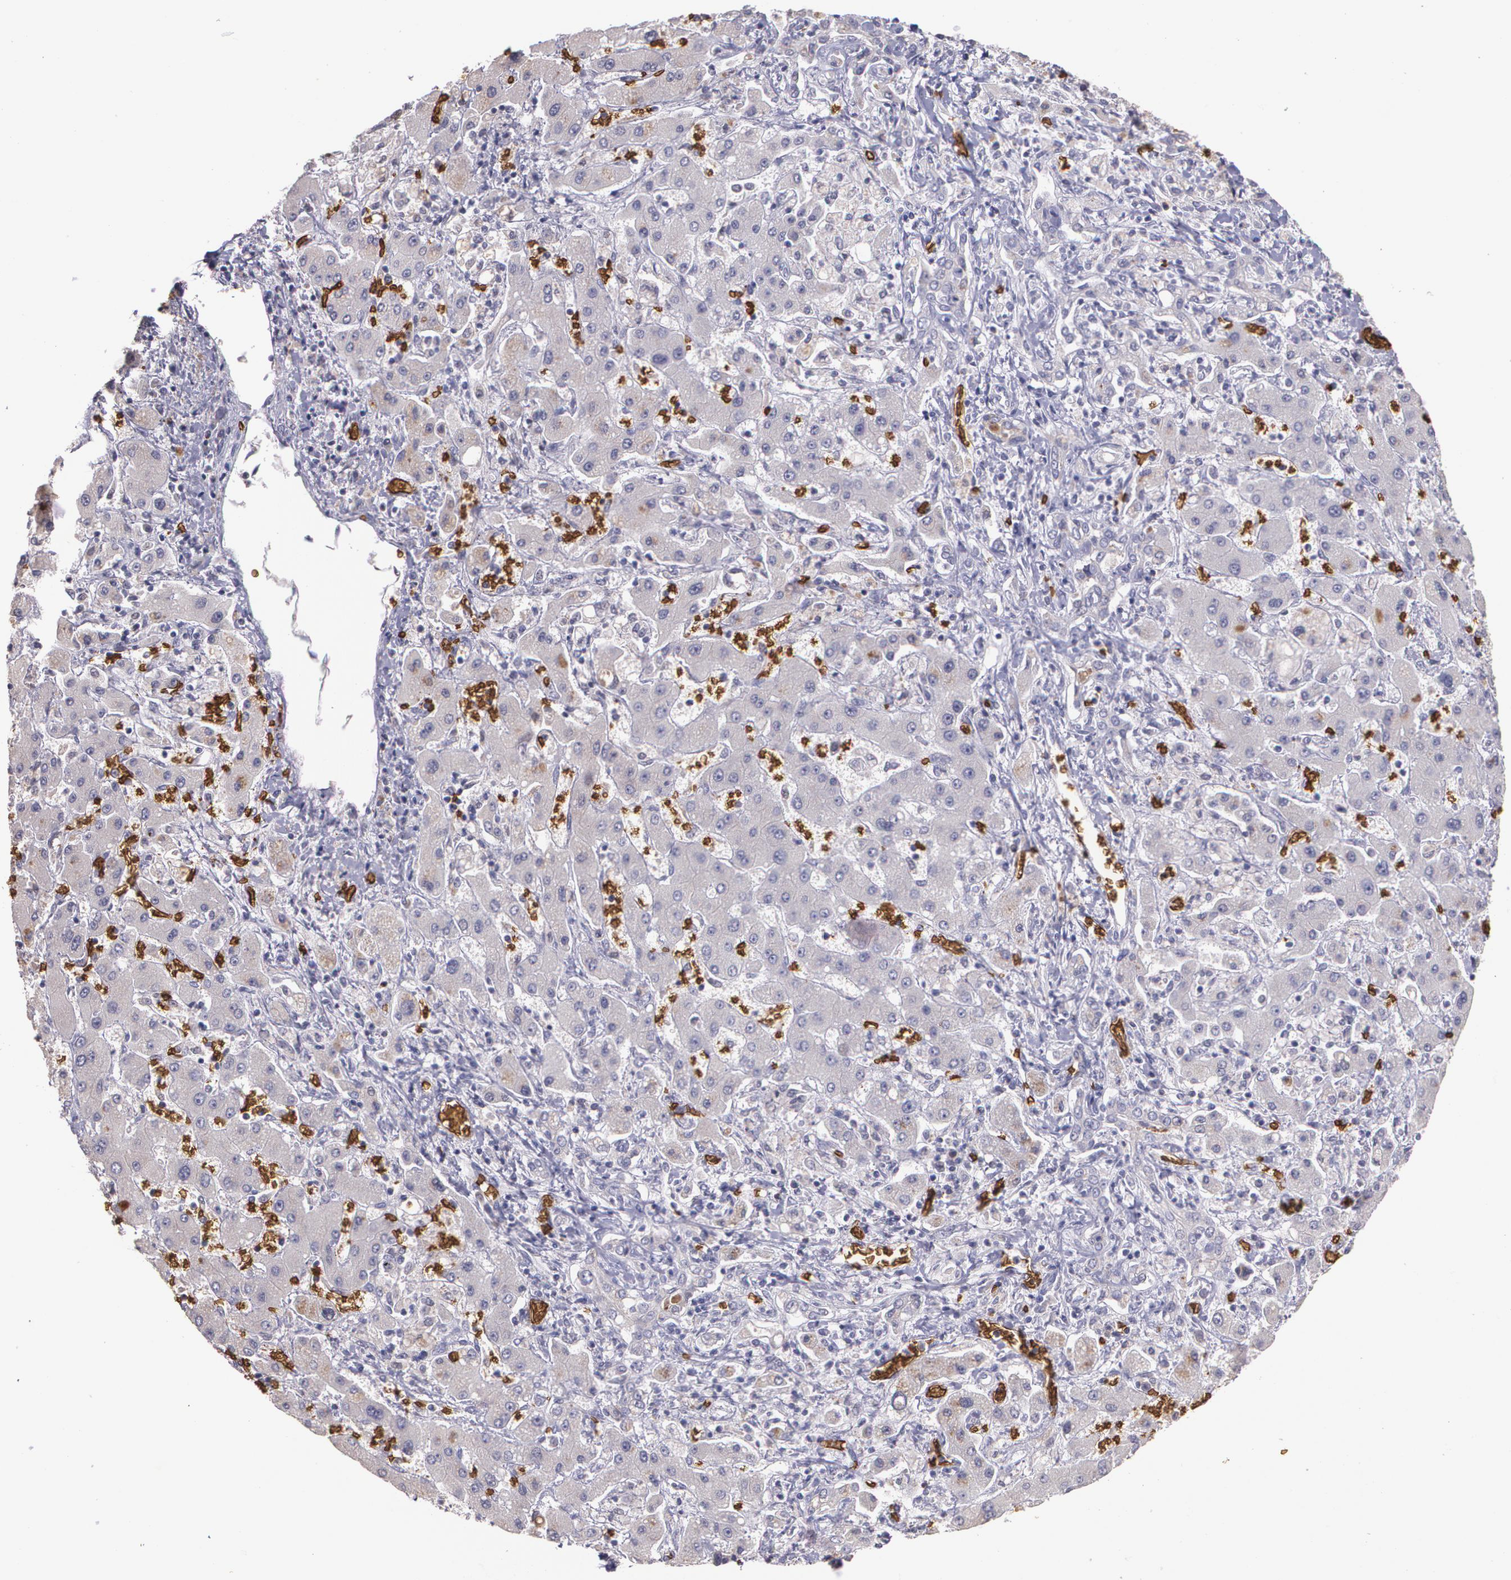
{"staining": {"intensity": "weak", "quantity": ">75%", "location": "cytoplasmic/membranous"}, "tissue": "liver cancer", "cell_type": "Tumor cells", "image_type": "cancer", "snomed": [{"axis": "morphology", "description": "Cholangiocarcinoma"}, {"axis": "topography", "description": "Liver"}], "caption": "Brown immunohistochemical staining in human liver cholangiocarcinoma exhibits weak cytoplasmic/membranous staining in approximately >75% of tumor cells.", "gene": "SLC2A1", "patient": {"sex": "male", "age": 50}}